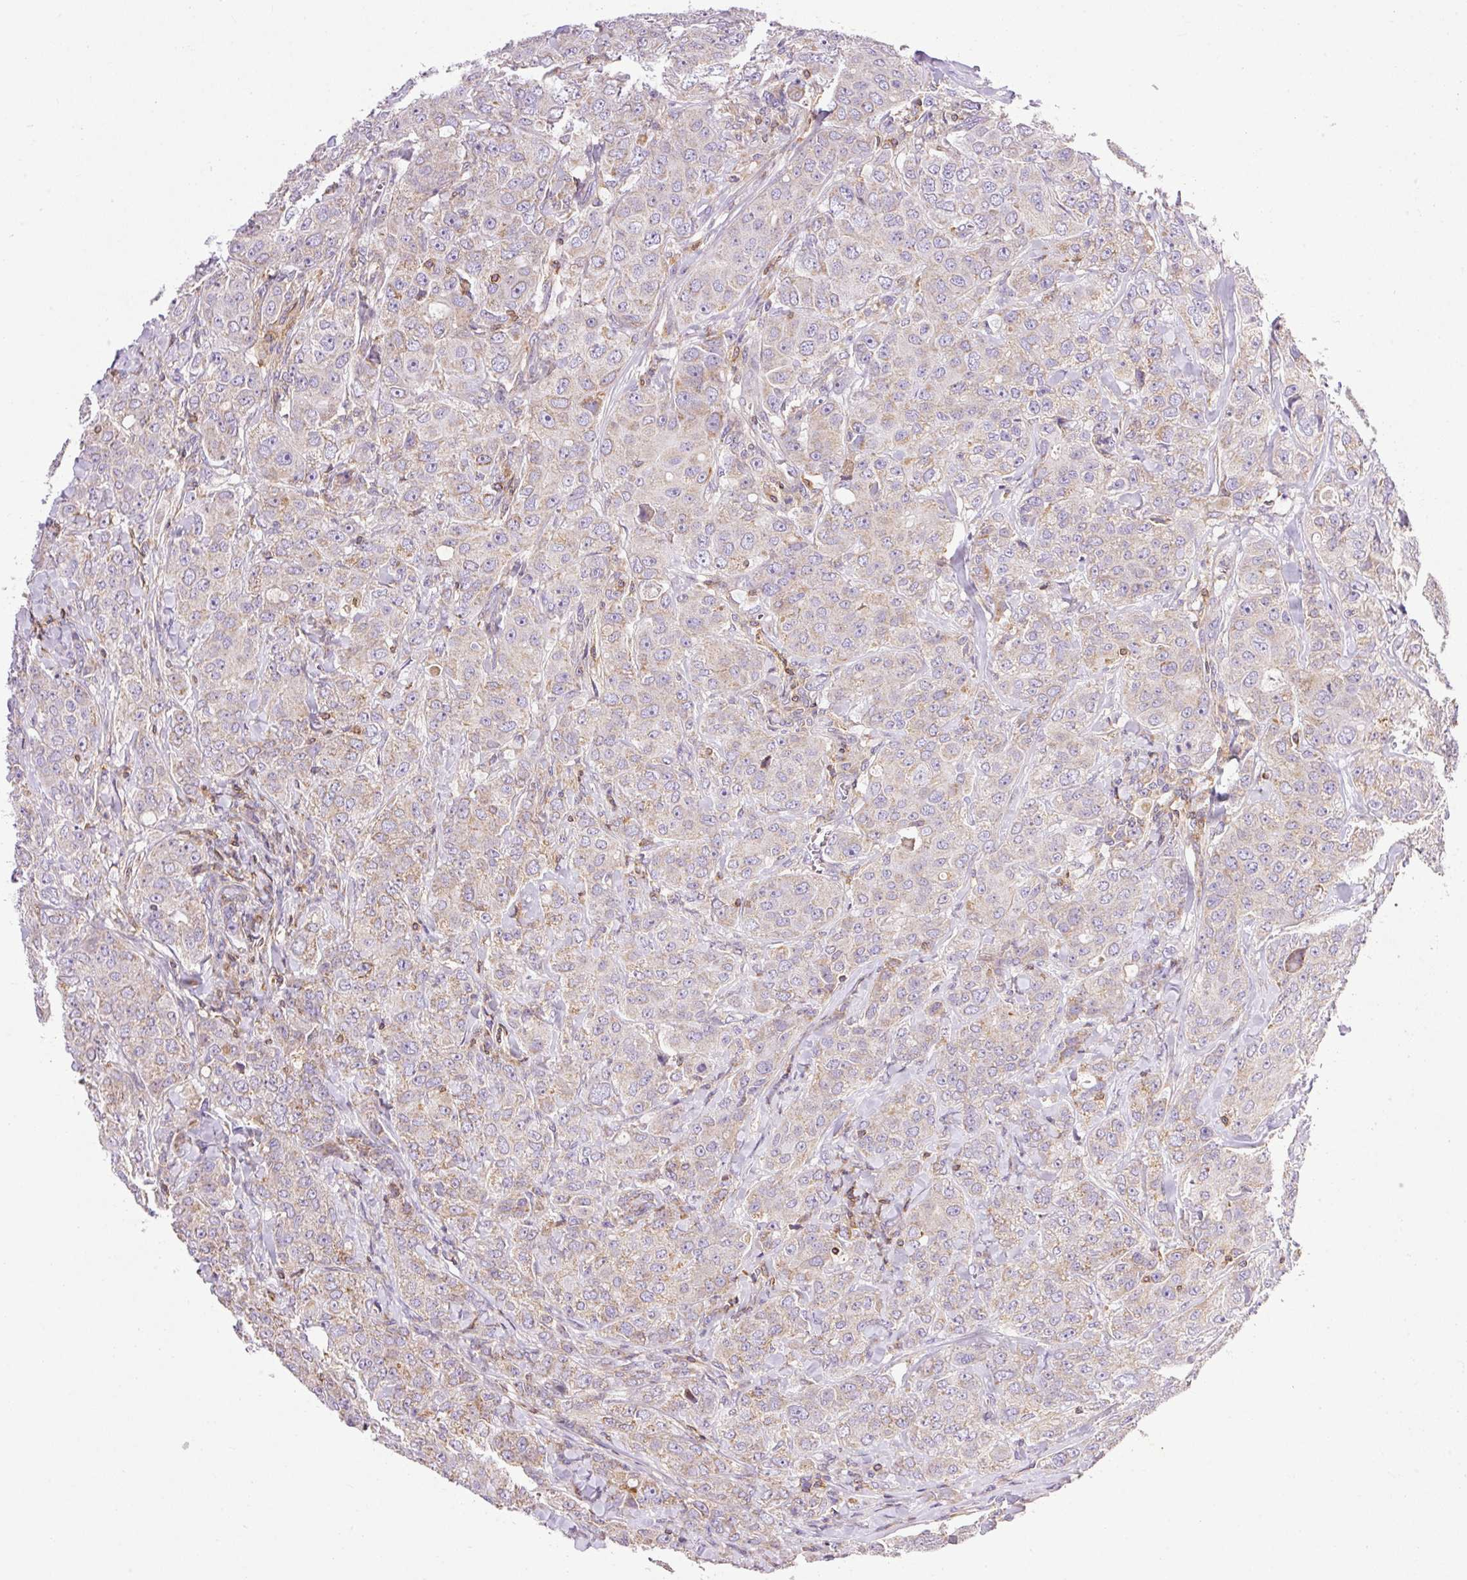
{"staining": {"intensity": "weak", "quantity": "25%-75%", "location": "cytoplasmic/membranous"}, "tissue": "breast cancer", "cell_type": "Tumor cells", "image_type": "cancer", "snomed": [{"axis": "morphology", "description": "Duct carcinoma"}, {"axis": "topography", "description": "Breast"}], "caption": "A brown stain labels weak cytoplasmic/membranous expression of a protein in human breast intraductal carcinoma tumor cells.", "gene": "IMMT", "patient": {"sex": "female", "age": 43}}